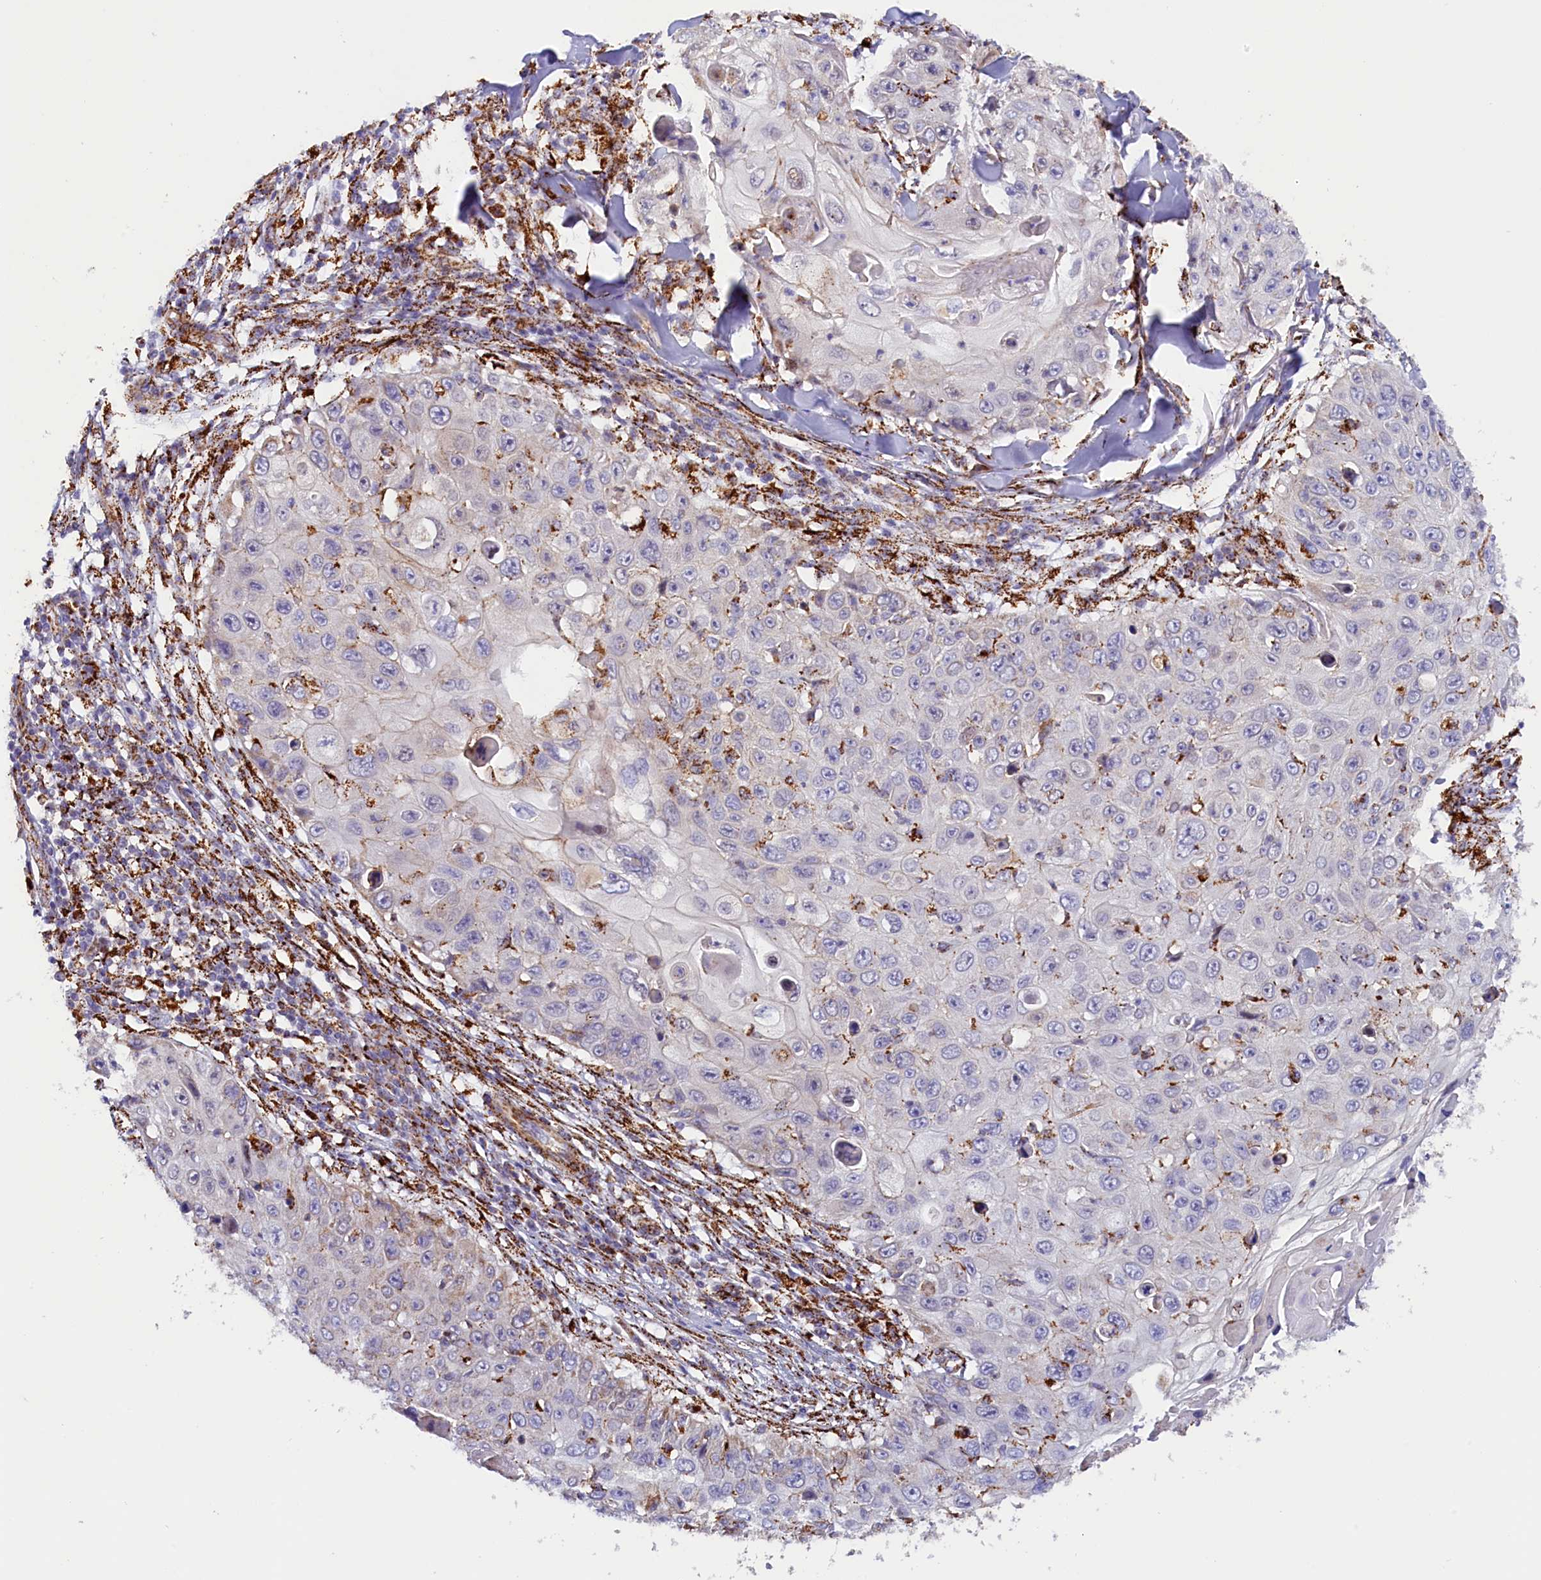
{"staining": {"intensity": "negative", "quantity": "none", "location": "none"}, "tissue": "skin cancer", "cell_type": "Tumor cells", "image_type": "cancer", "snomed": [{"axis": "morphology", "description": "Squamous cell carcinoma, NOS"}, {"axis": "topography", "description": "Skin"}], "caption": "Immunohistochemical staining of human squamous cell carcinoma (skin) reveals no significant positivity in tumor cells. (DAB (3,3'-diaminobenzidine) immunohistochemistry visualized using brightfield microscopy, high magnification).", "gene": "AKTIP", "patient": {"sex": "male", "age": 86}}